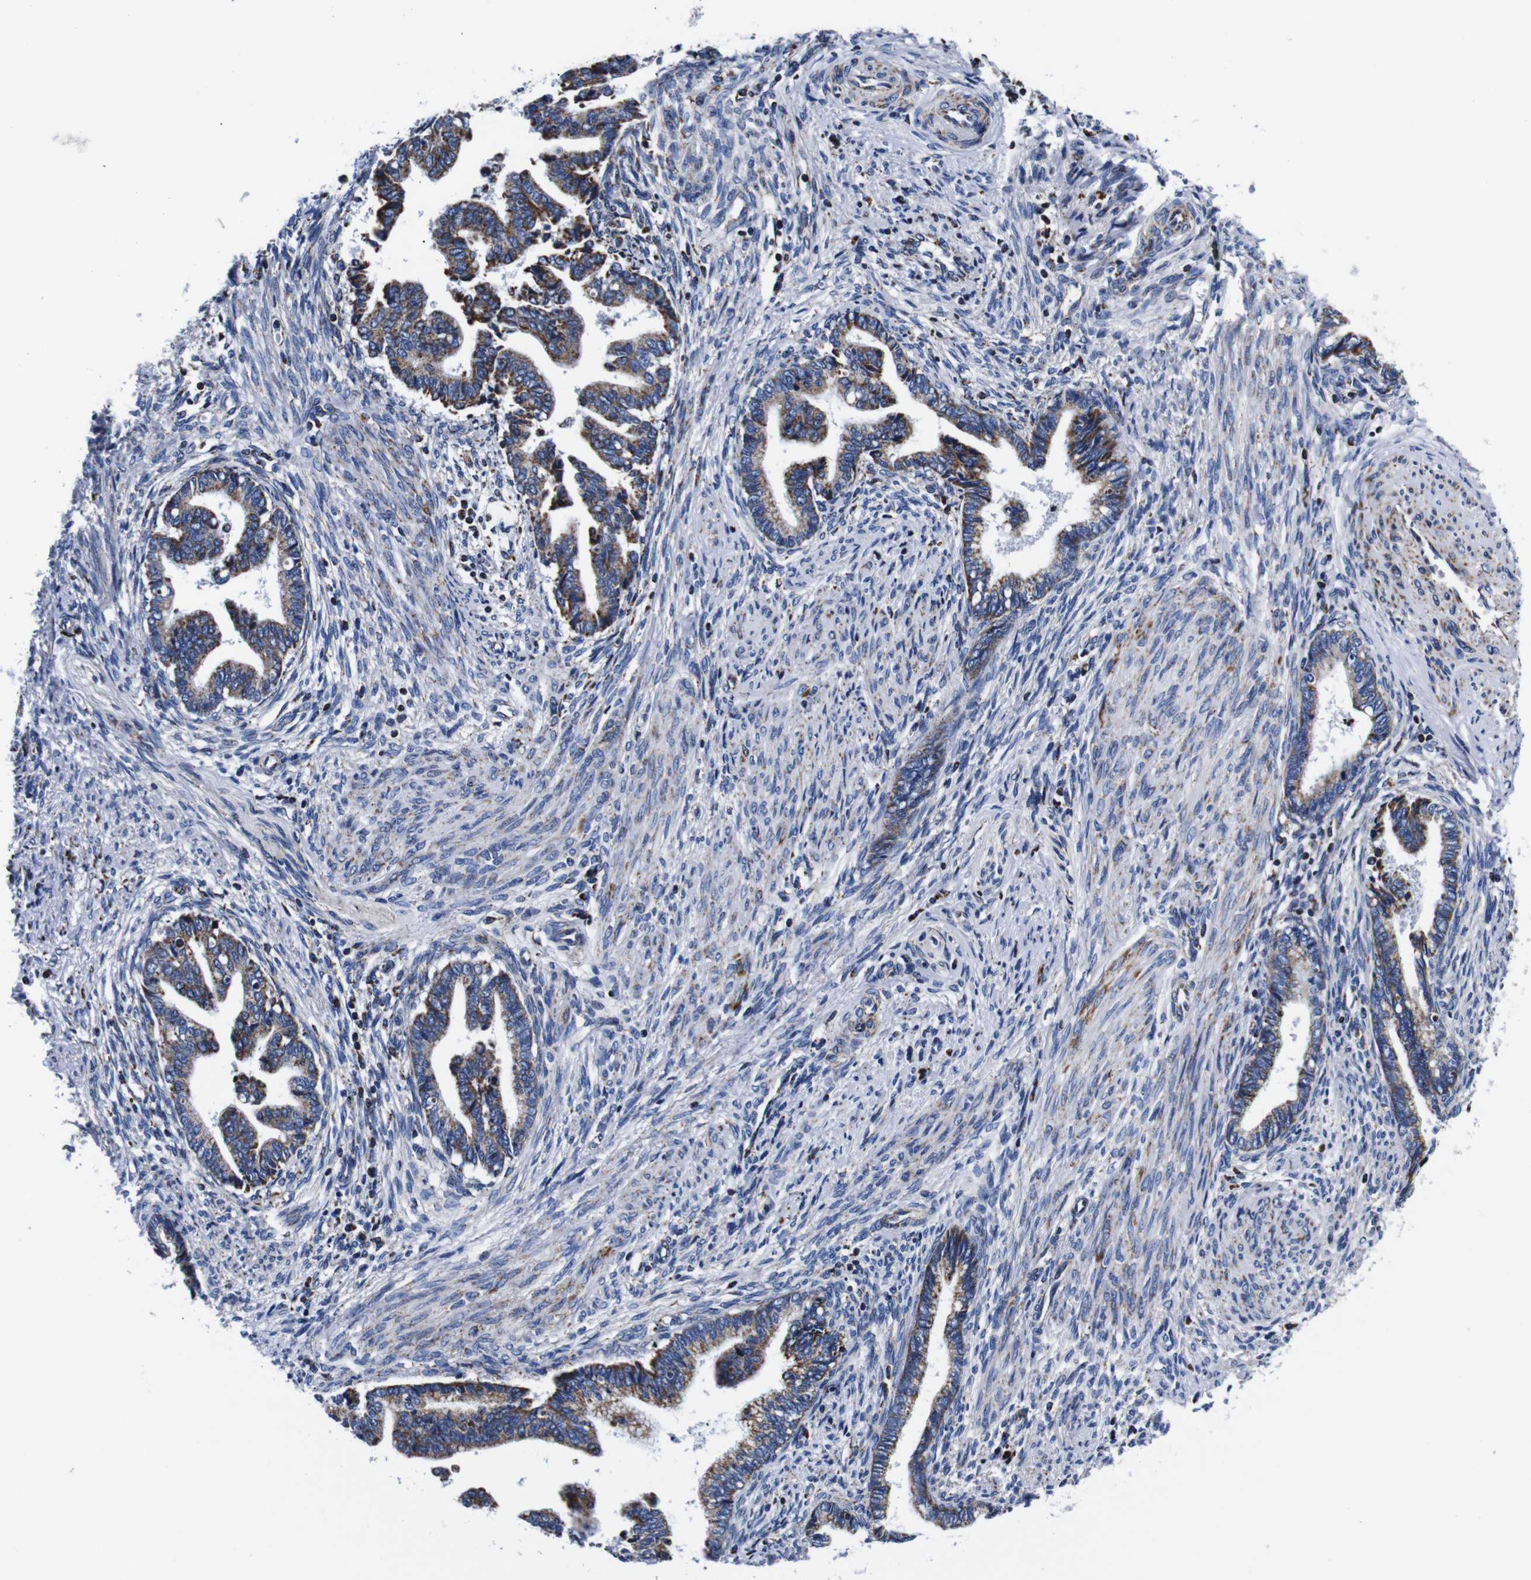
{"staining": {"intensity": "moderate", "quantity": ">75%", "location": "cytoplasmic/membranous"}, "tissue": "cervical cancer", "cell_type": "Tumor cells", "image_type": "cancer", "snomed": [{"axis": "morphology", "description": "Adenocarcinoma, NOS"}, {"axis": "topography", "description": "Cervix"}], "caption": "Cervical cancer stained with immunohistochemistry shows moderate cytoplasmic/membranous staining in about >75% of tumor cells.", "gene": "FKBP9", "patient": {"sex": "female", "age": 44}}